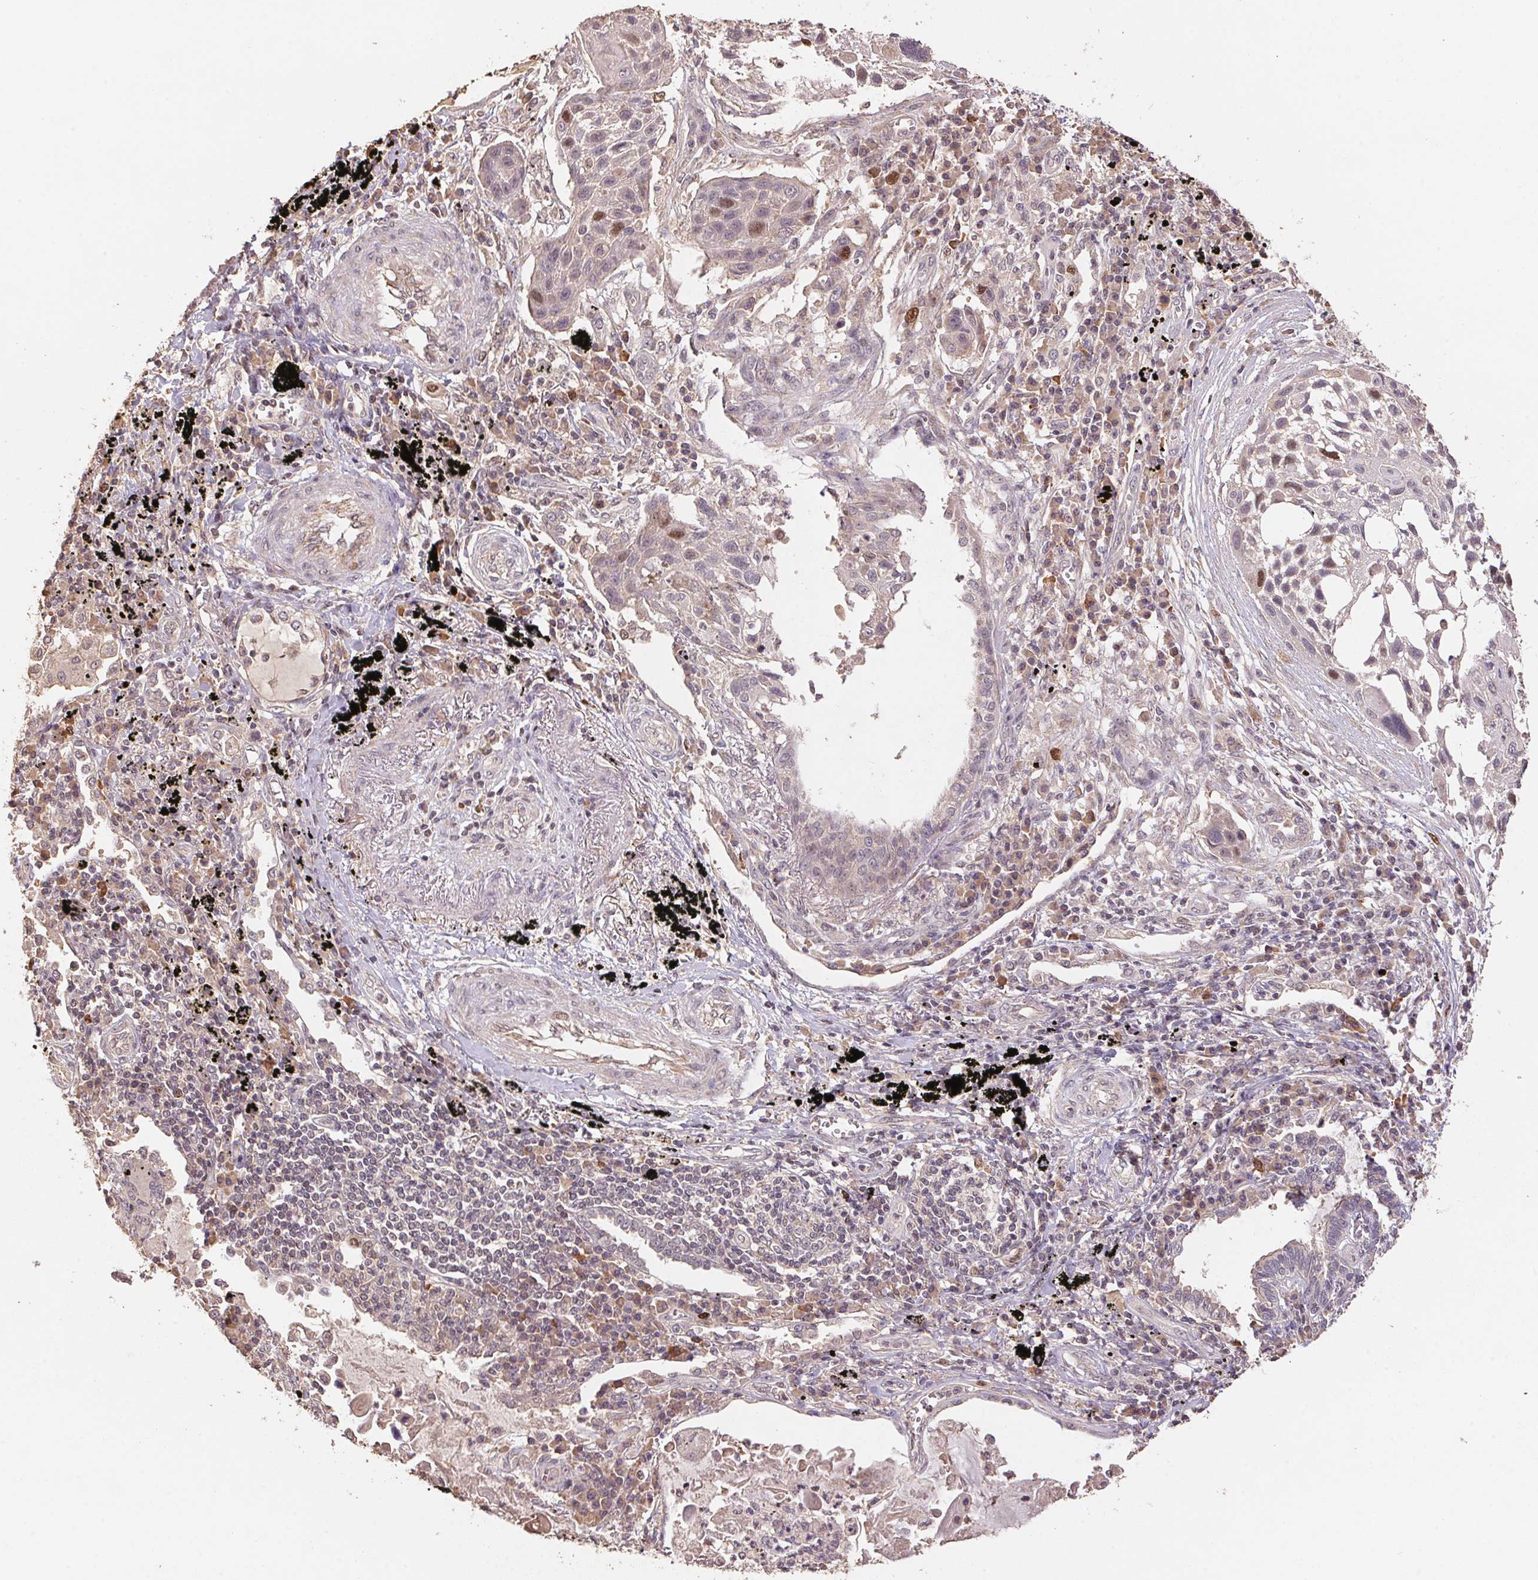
{"staining": {"intensity": "moderate", "quantity": "<25%", "location": "nuclear"}, "tissue": "lung cancer", "cell_type": "Tumor cells", "image_type": "cancer", "snomed": [{"axis": "morphology", "description": "Squamous cell carcinoma, NOS"}, {"axis": "topography", "description": "Lung"}], "caption": "Immunohistochemistry (IHC) of human lung cancer exhibits low levels of moderate nuclear expression in approximately <25% of tumor cells. The protein is shown in brown color, while the nuclei are stained blue.", "gene": "CENPF", "patient": {"sex": "male", "age": 78}}